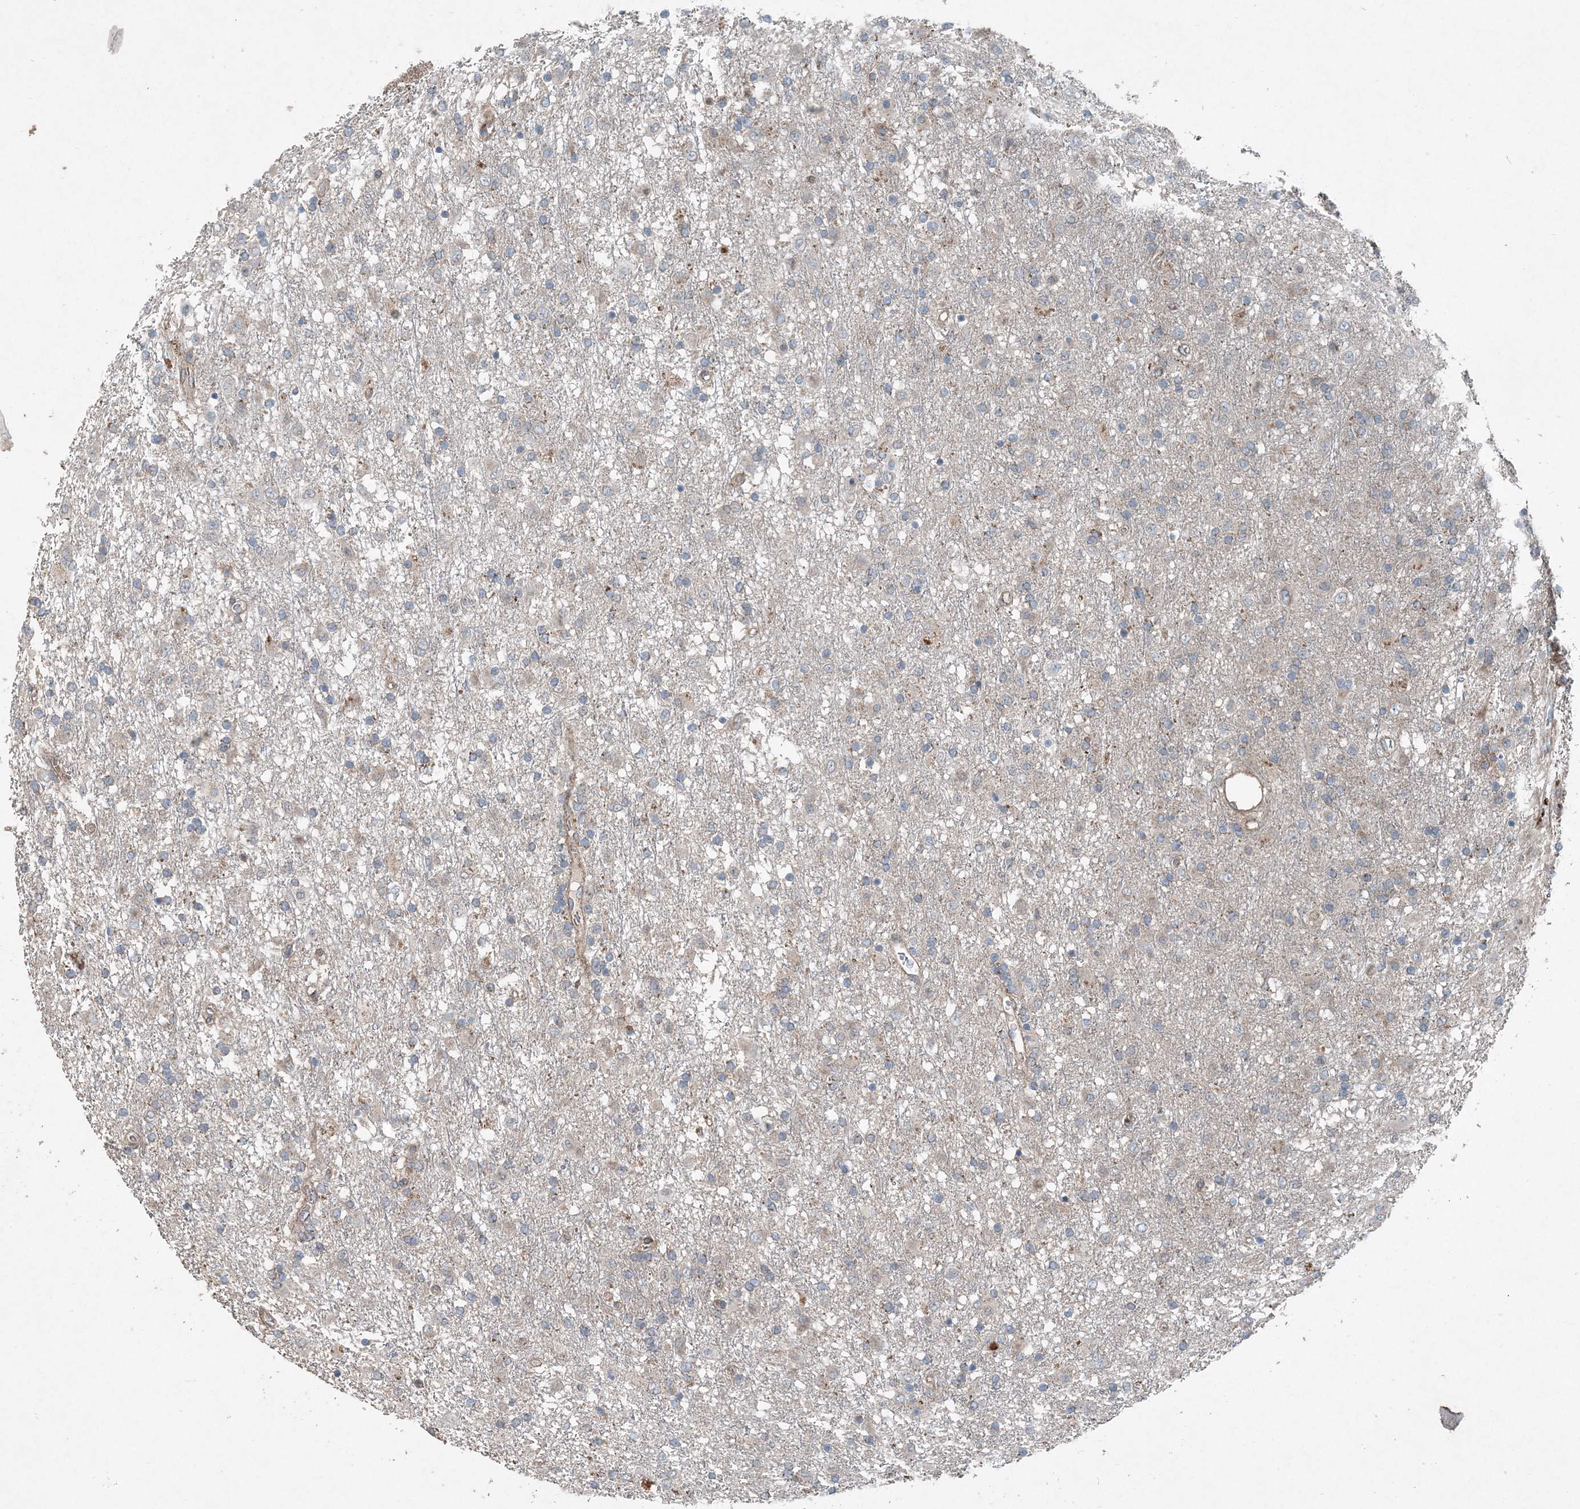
{"staining": {"intensity": "negative", "quantity": "none", "location": "none"}, "tissue": "glioma", "cell_type": "Tumor cells", "image_type": "cancer", "snomed": [{"axis": "morphology", "description": "Glioma, malignant, Low grade"}, {"axis": "topography", "description": "Brain"}], "caption": "A histopathology image of low-grade glioma (malignant) stained for a protein exhibits no brown staining in tumor cells.", "gene": "INTU", "patient": {"sex": "male", "age": 65}}